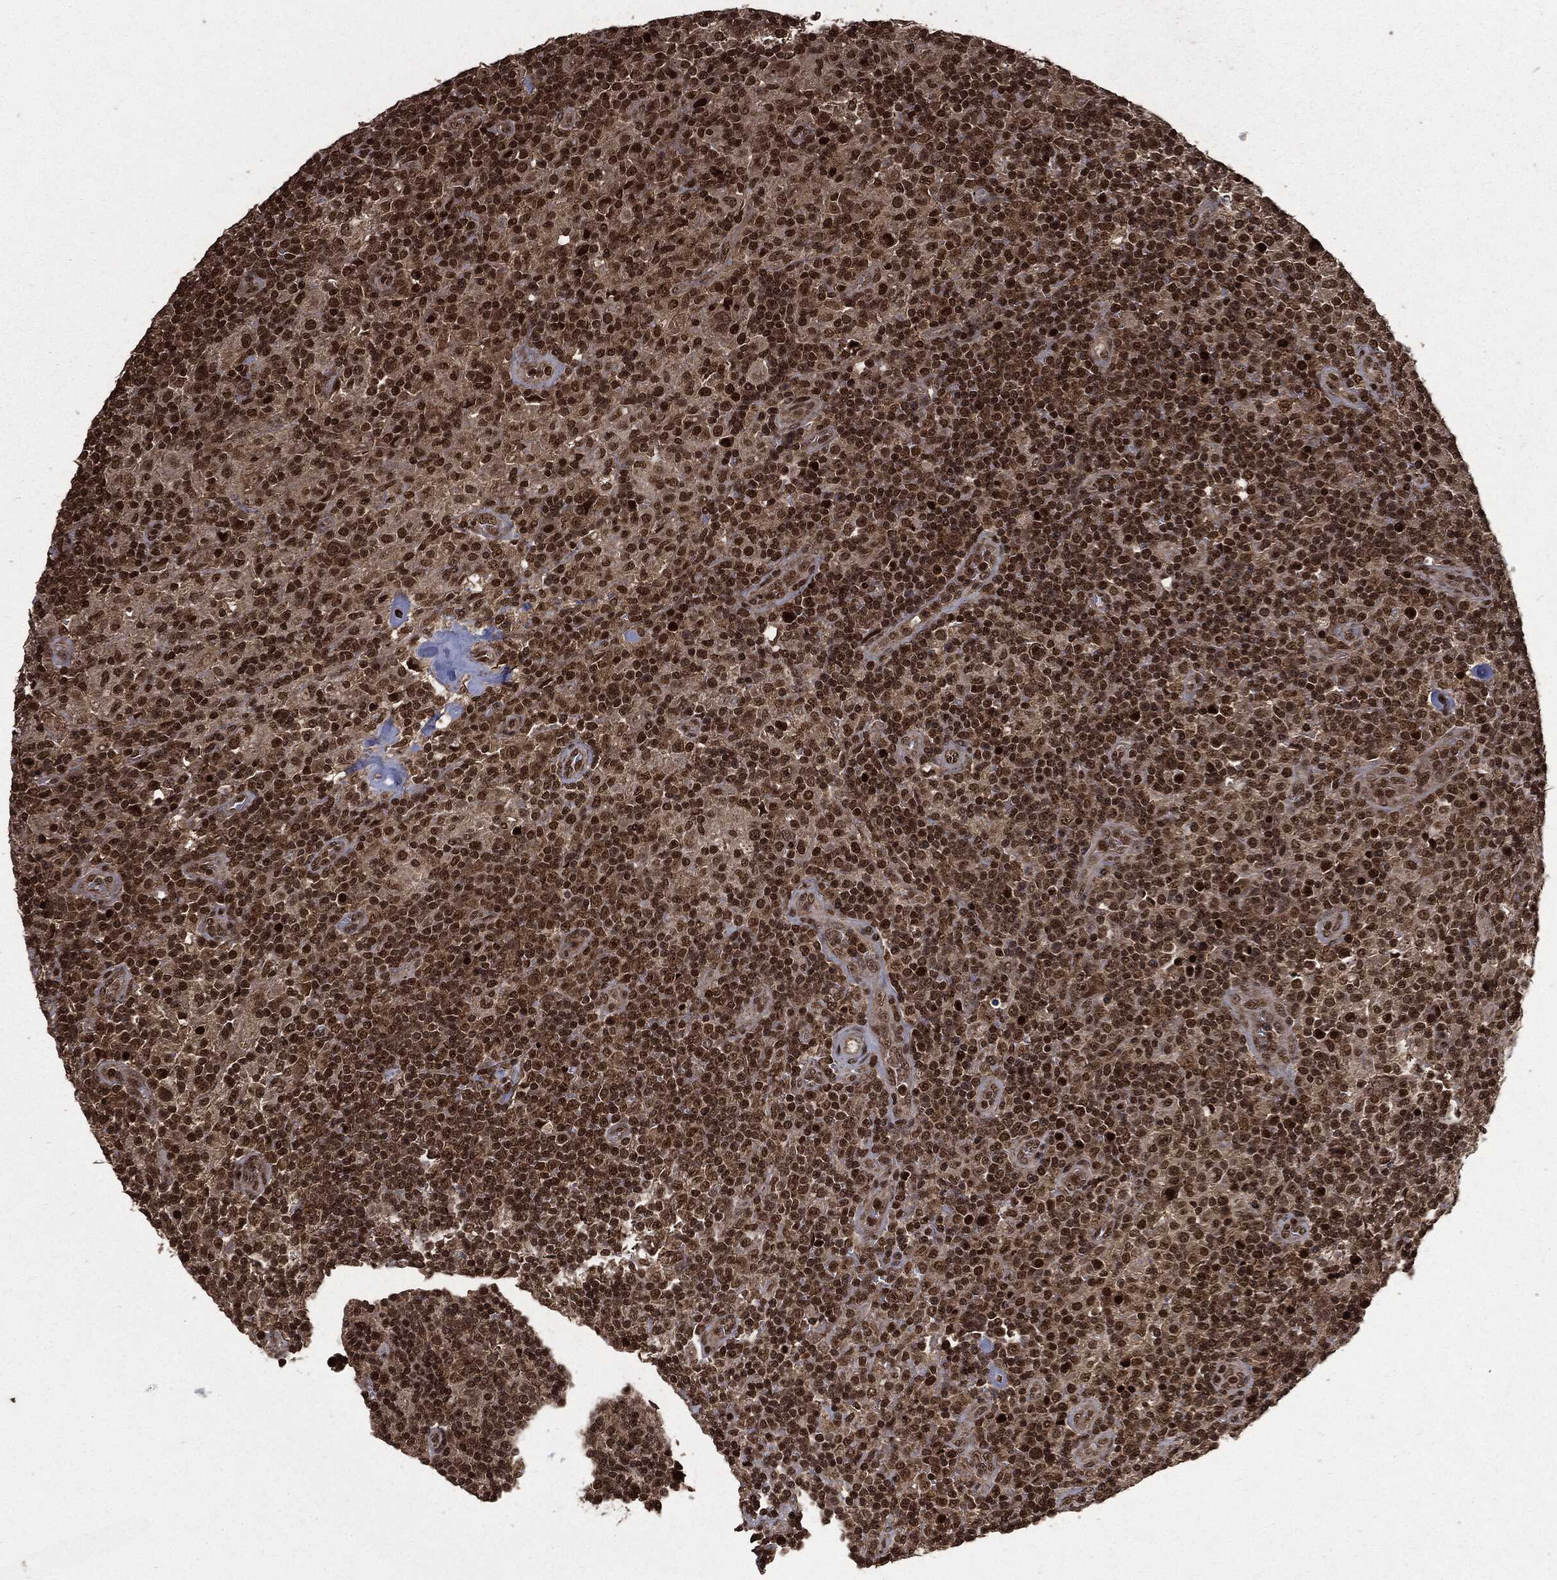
{"staining": {"intensity": "moderate", "quantity": ">75%", "location": "nuclear"}, "tissue": "lymphoma", "cell_type": "Tumor cells", "image_type": "cancer", "snomed": [{"axis": "morphology", "description": "Hodgkin's disease, NOS"}, {"axis": "topography", "description": "Lymph node"}], "caption": "Immunohistochemical staining of human Hodgkin's disease demonstrates medium levels of moderate nuclear protein staining in about >75% of tumor cells.", "gene": "CTDP1", "patient": {"sex": "male", "age": 70}}